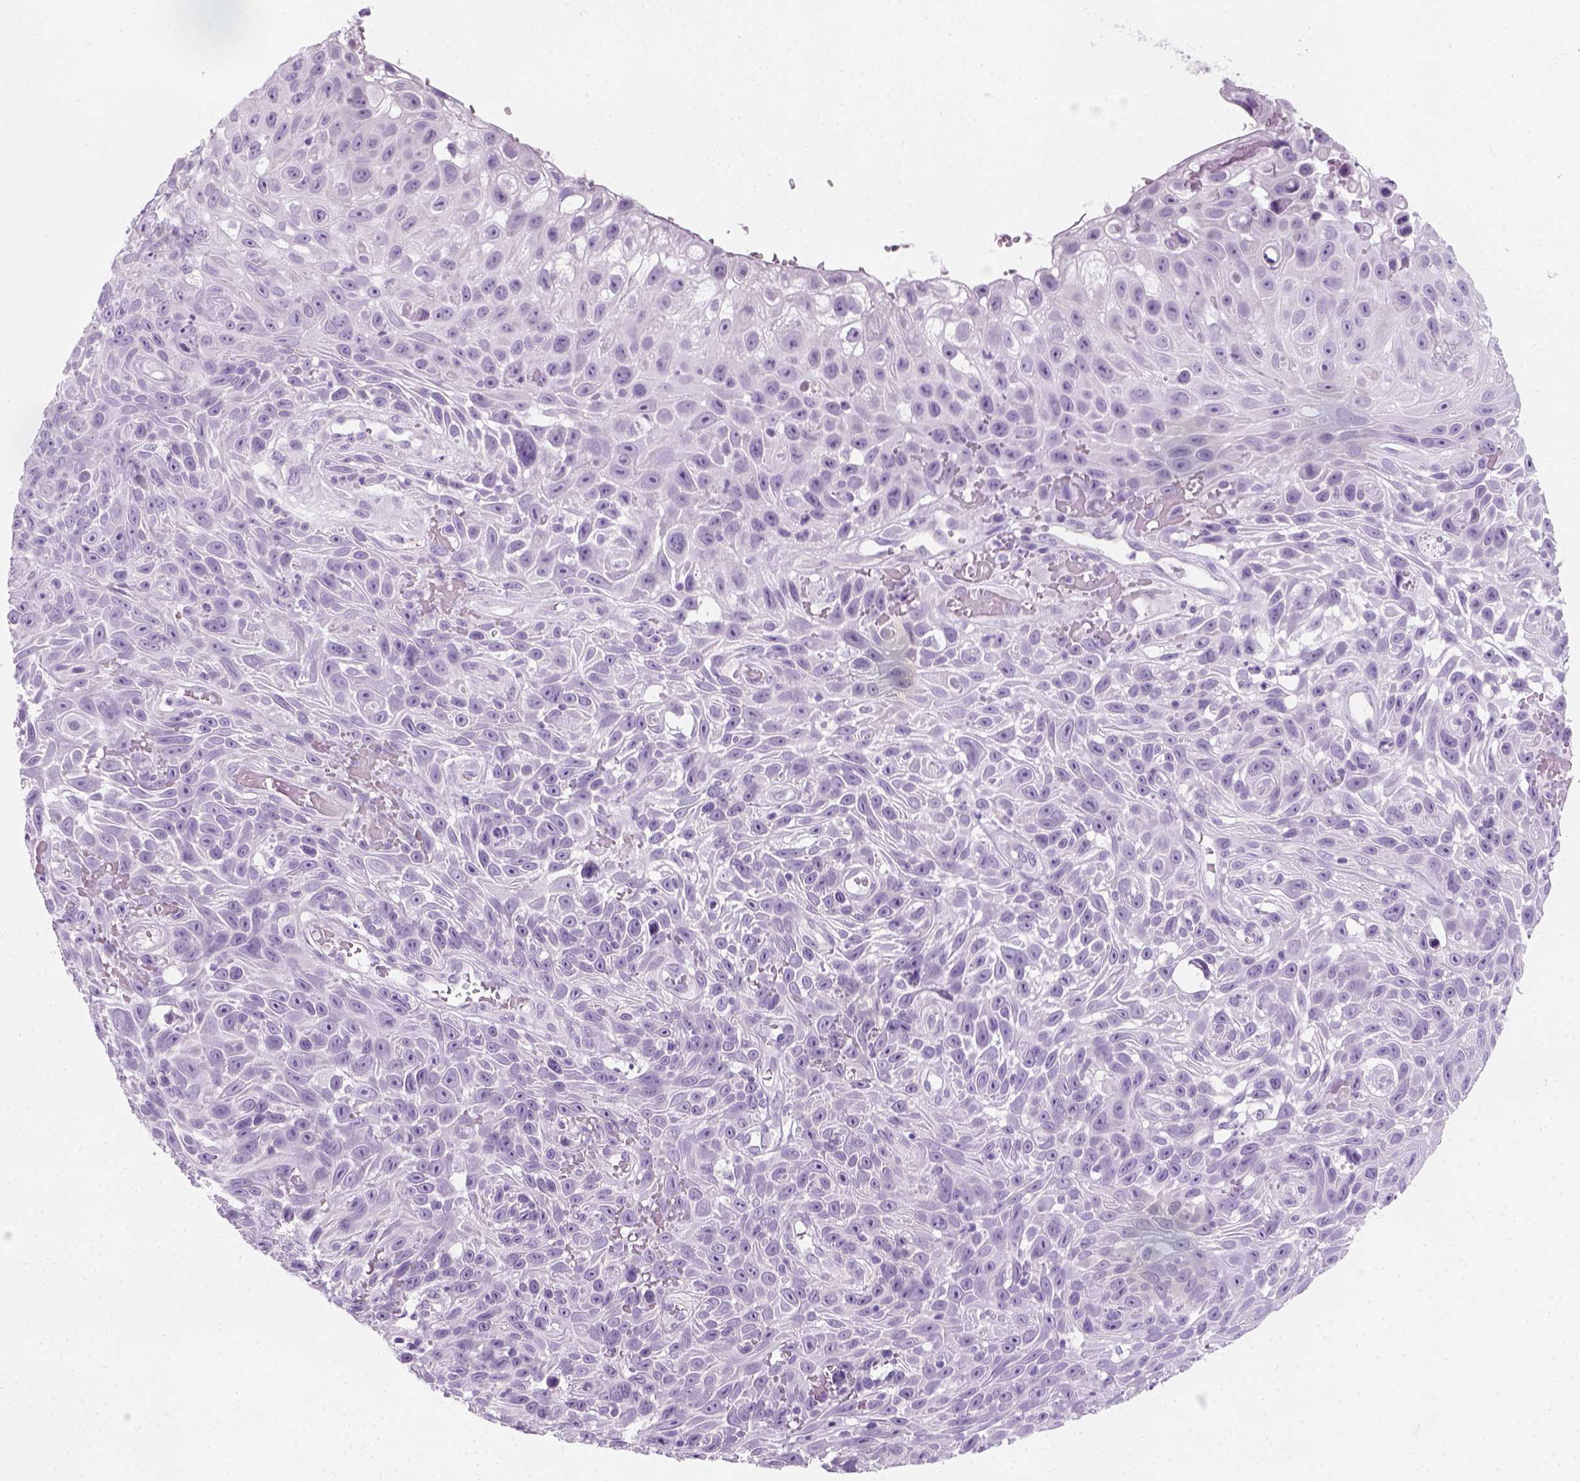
{"staining": {"intensity": "negative", "quantity": "none", "location": "none"}, "tissue": "skin cancer", "cell_type": "Tumor cells", "image_type": "cancer", "snomed": [{"axis": "morphology", "description": "Squamous cell carcinoma, NOS"}, {"axis": "topography", "description": "Skin"}], "caption": "The histopathology image reveals no significant staining in tumor cells of skin squamous cell carcinoma.", "gene": "SLC12A5", "patient": {"sex": "male", "age": 82}}